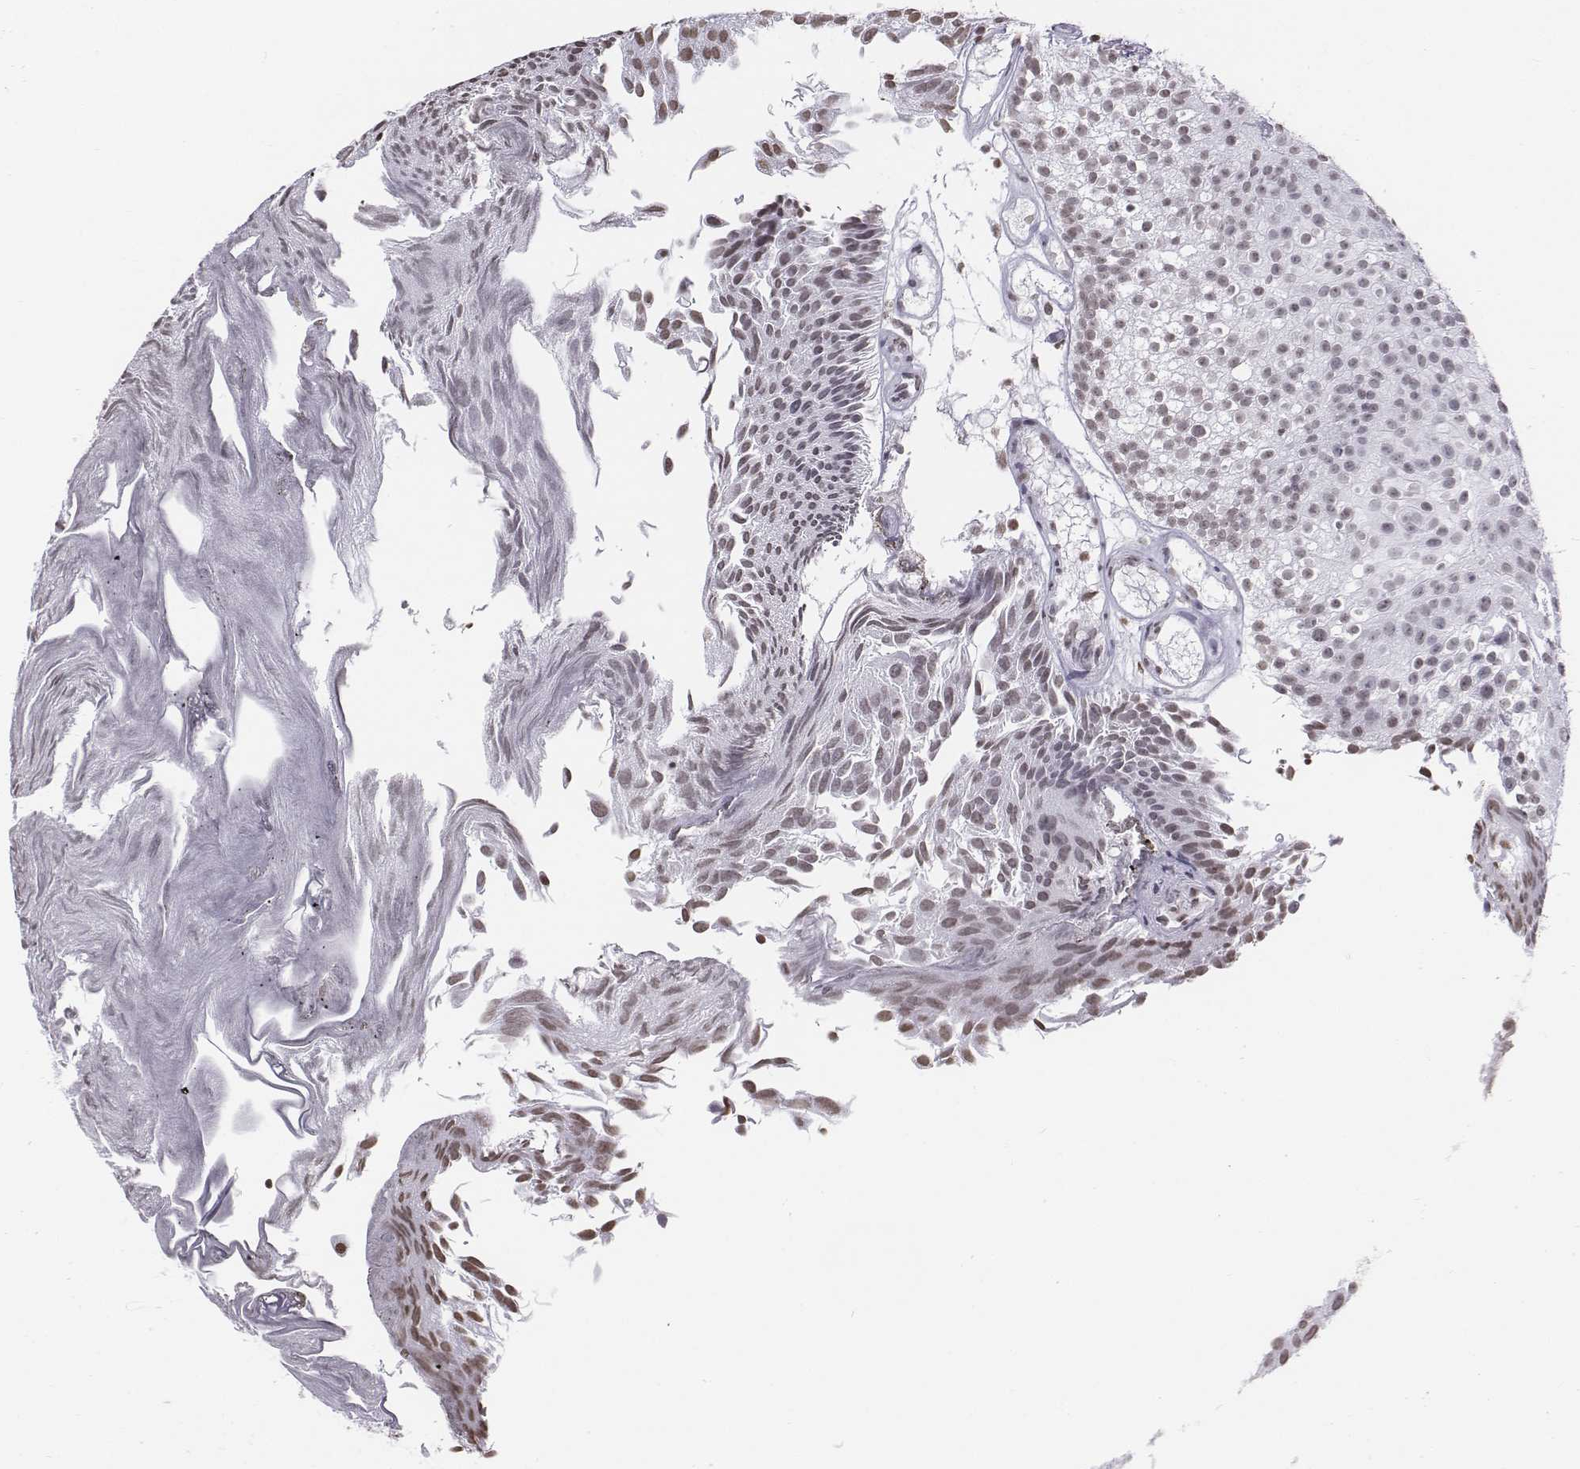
{"staining": {"intensity": "weak", "quantity": ">75%", "location": "nuclear"}, "tissue": "urothelial cancer", "cell_type": "Tumor cells", "image_type": "cancer", "snomed": [{"axis": "morphology", "description": "Urothelial carcinoma, Low grade"}, {"axis": "topography", "description": "Urinary bladder"}], "caption": "An IHC photomicrograph of tumor tissue is shown. Protein staining in brown highlights weak nuclear positivity in urothelial cancer within tumor cells.", "gene": "BARHL1", "patient": {"sex": "male", "age": 70}}